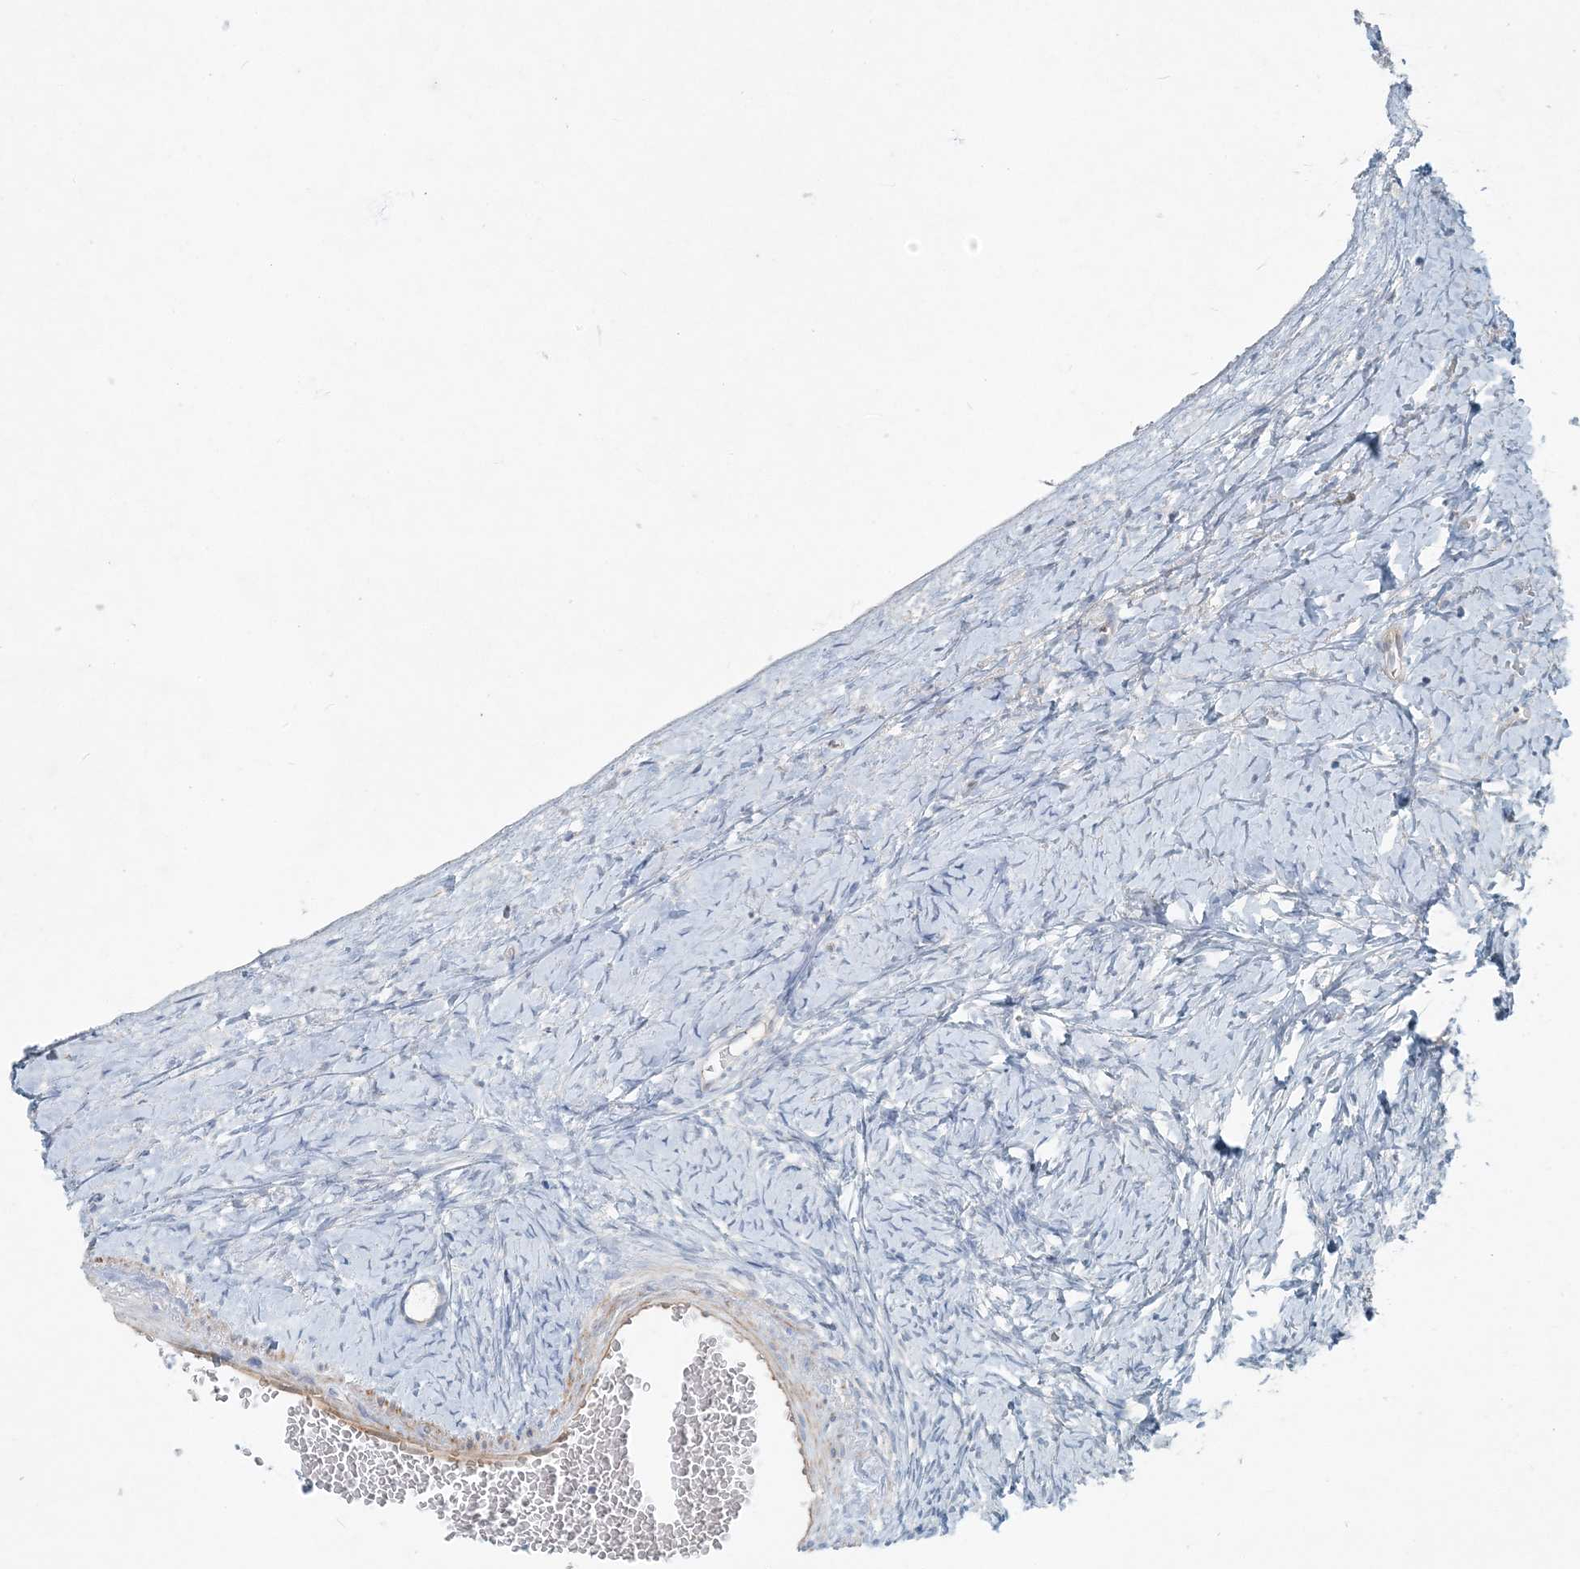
{"staining": {"intensity": "negative", "quantity": "none", "location": "none"}, "tissue": "ovary", "cell_type": "Follicle cells", "image_type": "normal", "snomed": [{"axis": "morphology", "description": "Normal tissue, NOS"}, {"axis": "morphology", "description": "Developmental malformation"}, {"axis": "topography", "description": "Ovary"}], "caption": "Human ovary stained for a protein using immunohistochemistry (IHC) shows no positivity in follicle cells.", "gene": "ARMH1", "patient": {"sex": "female", "age": 39}}